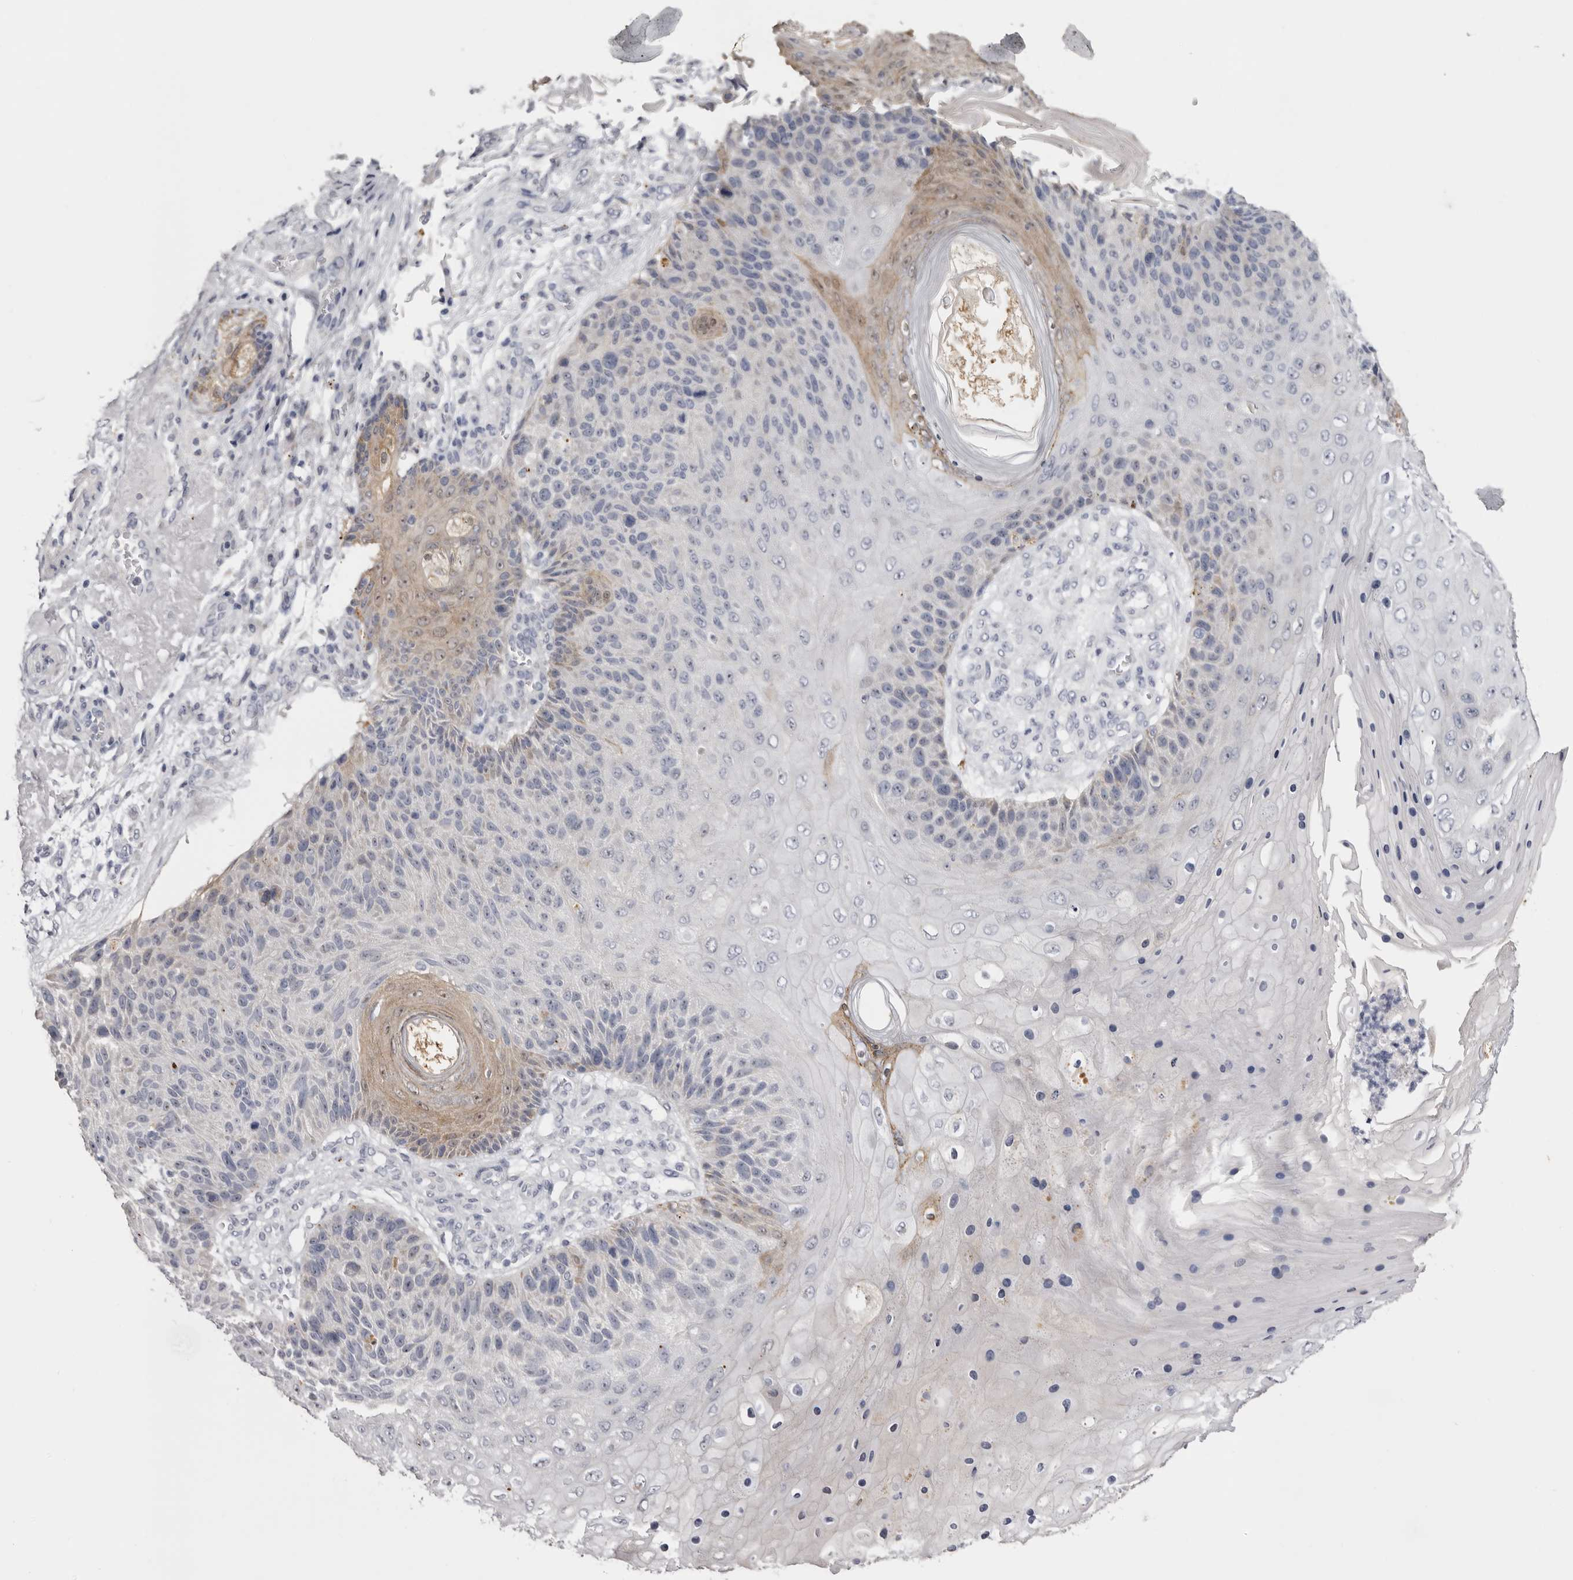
{"staining": {"intensity": "weak", "quantity": "<25%", "location": "cytoplasmic/membranous"}, "tissue": "skin cancer", "cell_type": "Tumor cells", "image_type": "cancer", "snomed": [{"axis": "morphology", "description": "Squamous cell carcinoma, NOS"}, {"axis": "topography", "description": "Skin"}], "caption": "Immunohistochemistry (IHC) image of neoplastic tissue: human skin squamous cell carcinoma stained with DAB (3,3'-diaminobenzidine) demonstrates no significant protein expression in tumor cells.", "gene": "CASQ1", "patient": {"sex": "female", "age": 88}}